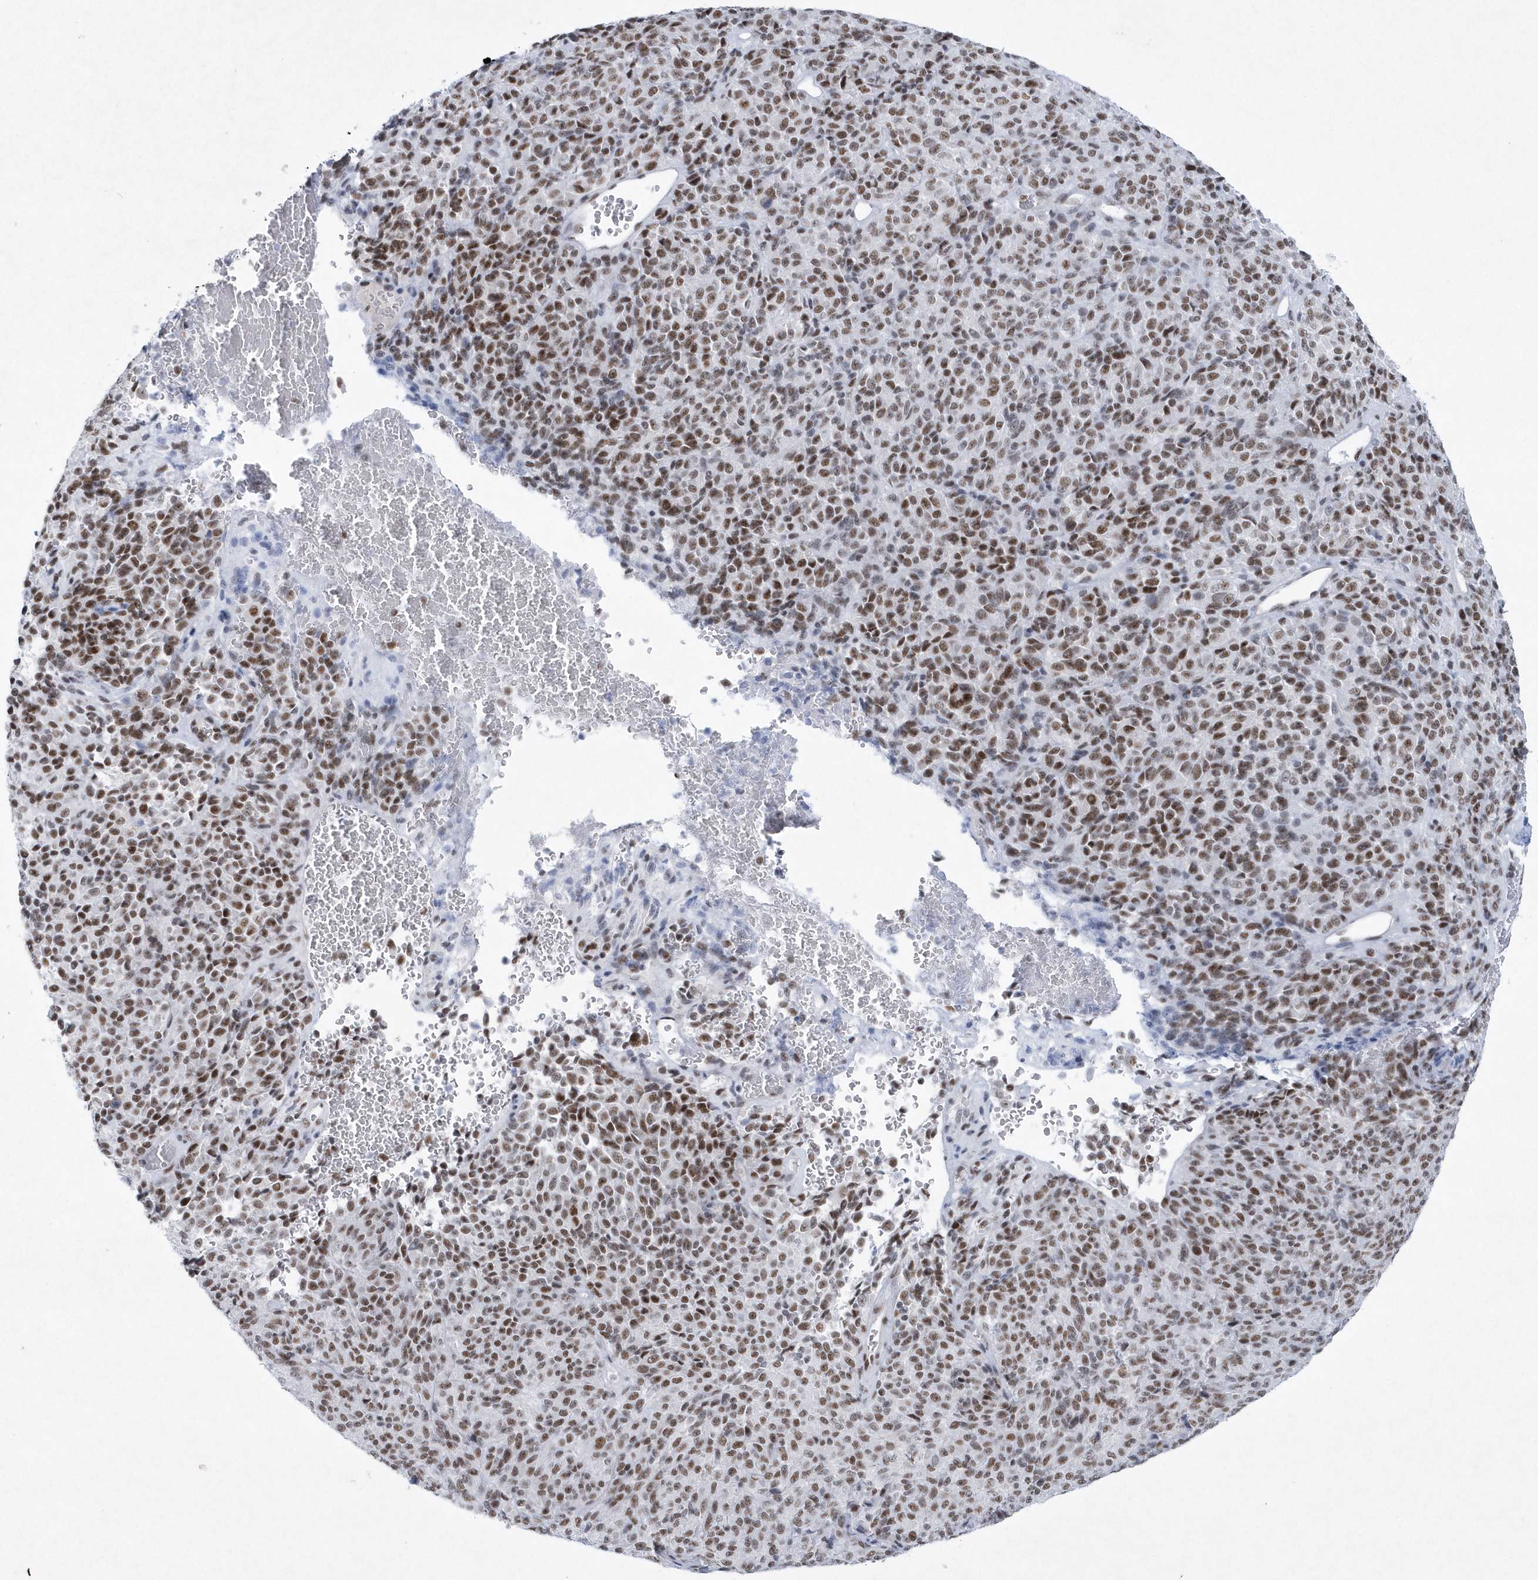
{"staining": {"intensity": "moderate", "quantity": ">75%", "location": "nuclear"}, "tissue": "melanoma", "cell_type": "Tumor cells", "image_type": "cancer", "snomed": [{"axis": "morphology", "description": "Malignant melanoma, Metastatic site"}, {"axis": "topography", "description": "Brain"}], "caption": "Immunohistochemistry photomicrograph of neoplastic tissue: human malignant melanoma (metastatic site) stained using IHC shows medium levels of moderate protein expression localized specifically in the nuclear of tumor cells, appearing as a nuclear brown color.", "gene": "DCLRE1A", "patient": {"sex": "female", "age": 56}}